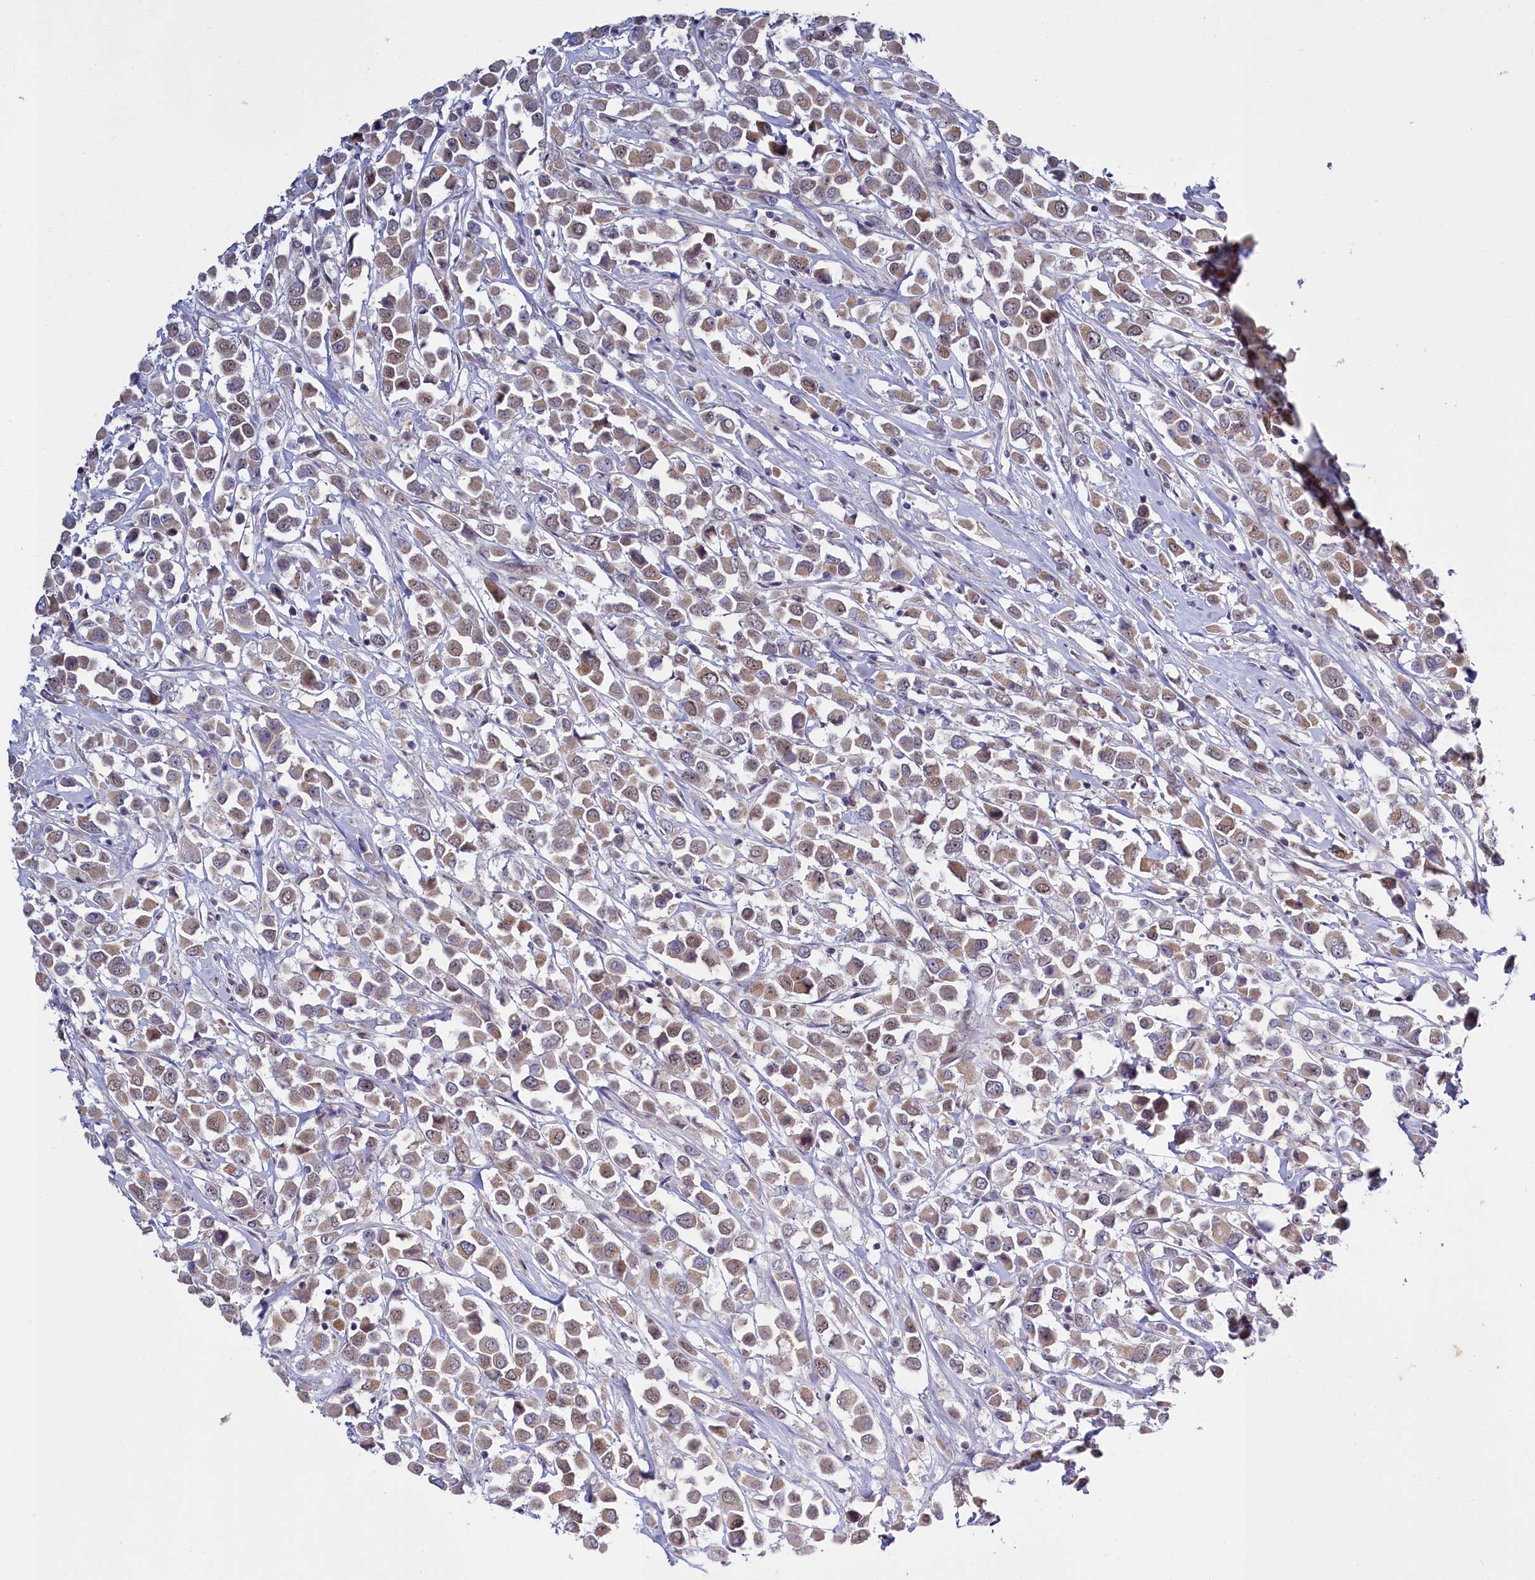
{"staining": {"intensity": "weak", "quantity": ">75%", "location": "cytoplasmic/membranous"}, "tissue": "breast cancer", "cell_type": "Tumor cells", "image_type": "cancer", "snomed": [{"axis": "morphology", "description": "Duct carcinoma"}, {"axis": "topography", "description": "Breast"}], "caption": "Breast cancer was stained to show a protein in brown. There is low levels of weak cytoplasmic/membranous staining in approximately >75% of tumor cells.", "gene": "PPHLN1", "patient": {"sex": "female", "age": 61}}